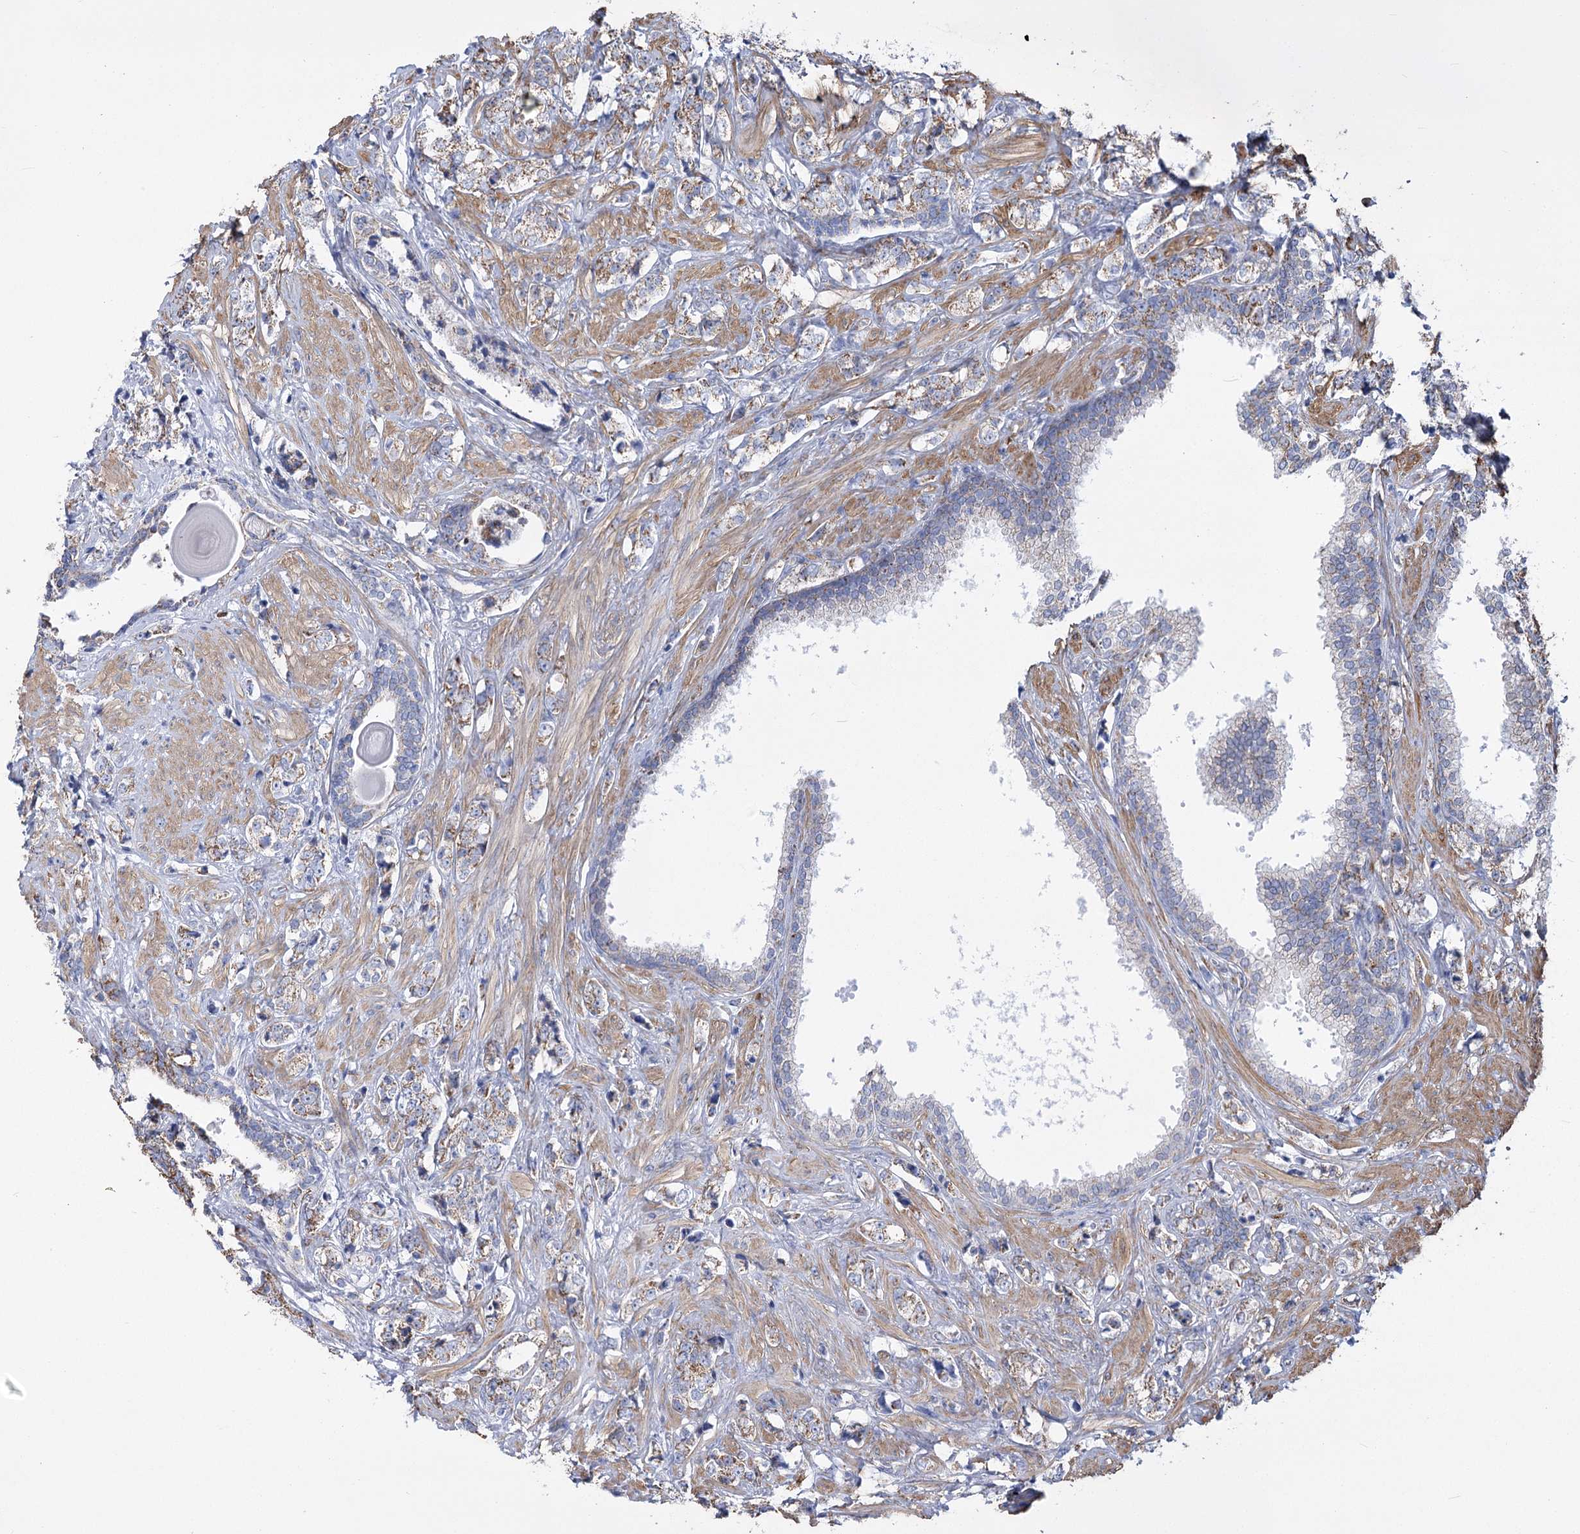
{"staining": {"intensity": "moderate", "quantity": "<25%", "location": "cytoplasmic/membranous"}, "tissue": "prostate cancer", "cell_type": "Tumor cells", "image_type": "cancer", "snomed": [{"axis": "morphology", "description": "Adenocarcinoma, High grade"}, {"axis": "topography", "description": "Prostate"}], "caption": "Prostate high-grade adenocarcinoma stained with immunohistochemistry displays moderate cytoplasmic/membranous positivity in approximately <25% of tumor cells. The staining was performed using DAB, with brown indicating positive protein expression. Nuclei are stained blue with hematoxylin.", "gene": "PDHB", "patient": {"sex": "male", "age": 69}}